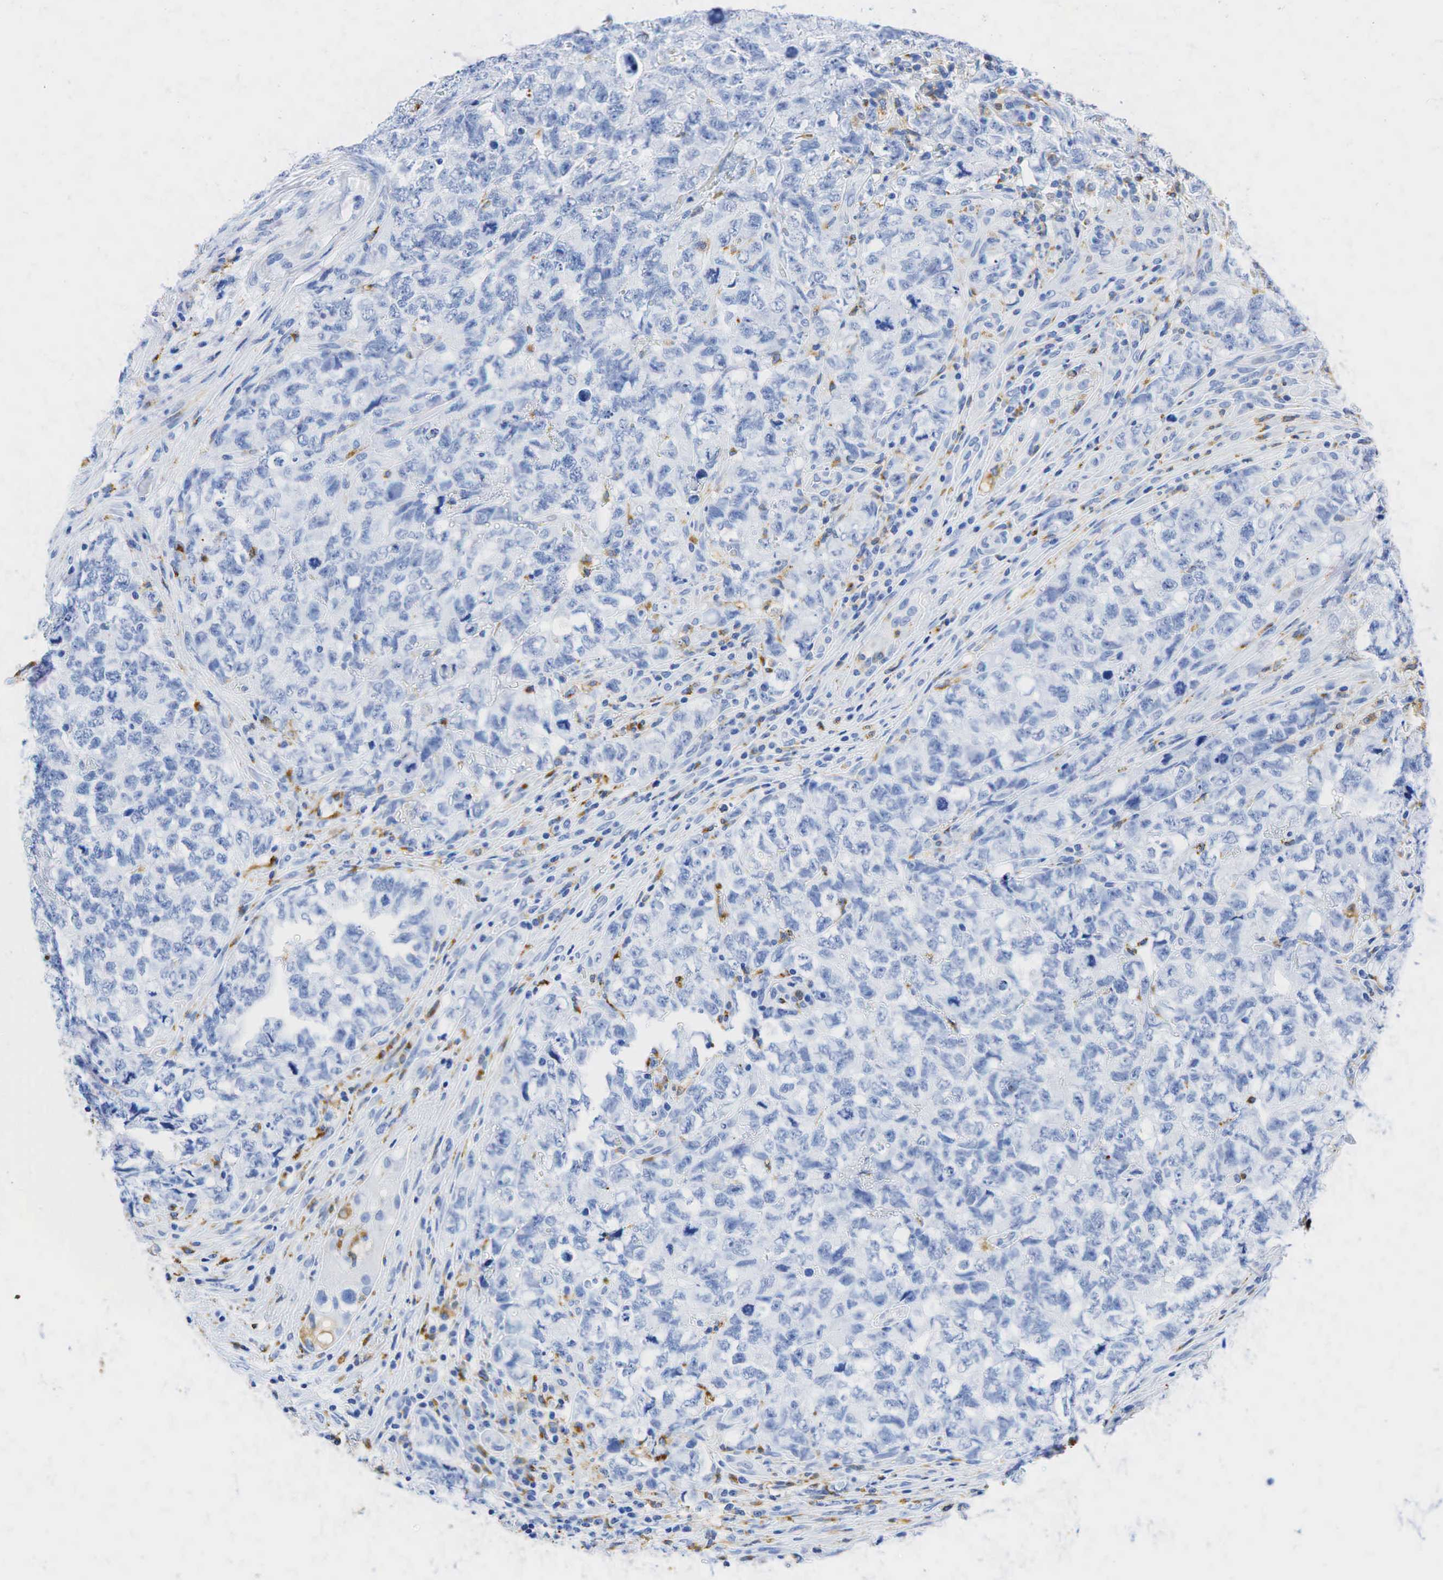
{"staining": {"intensity": "weak", "quantity": "<25%", "location": "cytoplasmic/membranous"}, "tissue": "testis cancer", "cell_type": "Tumor cells", "image_type": "cancer", "snomed": [{"axis": "morphology", "description": "Carcinoma, Embryonal, NOS"}, {"axis": "topography", "description": "Testis"}], "caption": "There is no significant positivity in tumor cells of testis embryonal carcinoma. (Brightfield microscopy of DAB immunohistochemistry at high magnification).", "gene": "CD68", "patient": {"sex": "male", "age": 31}}